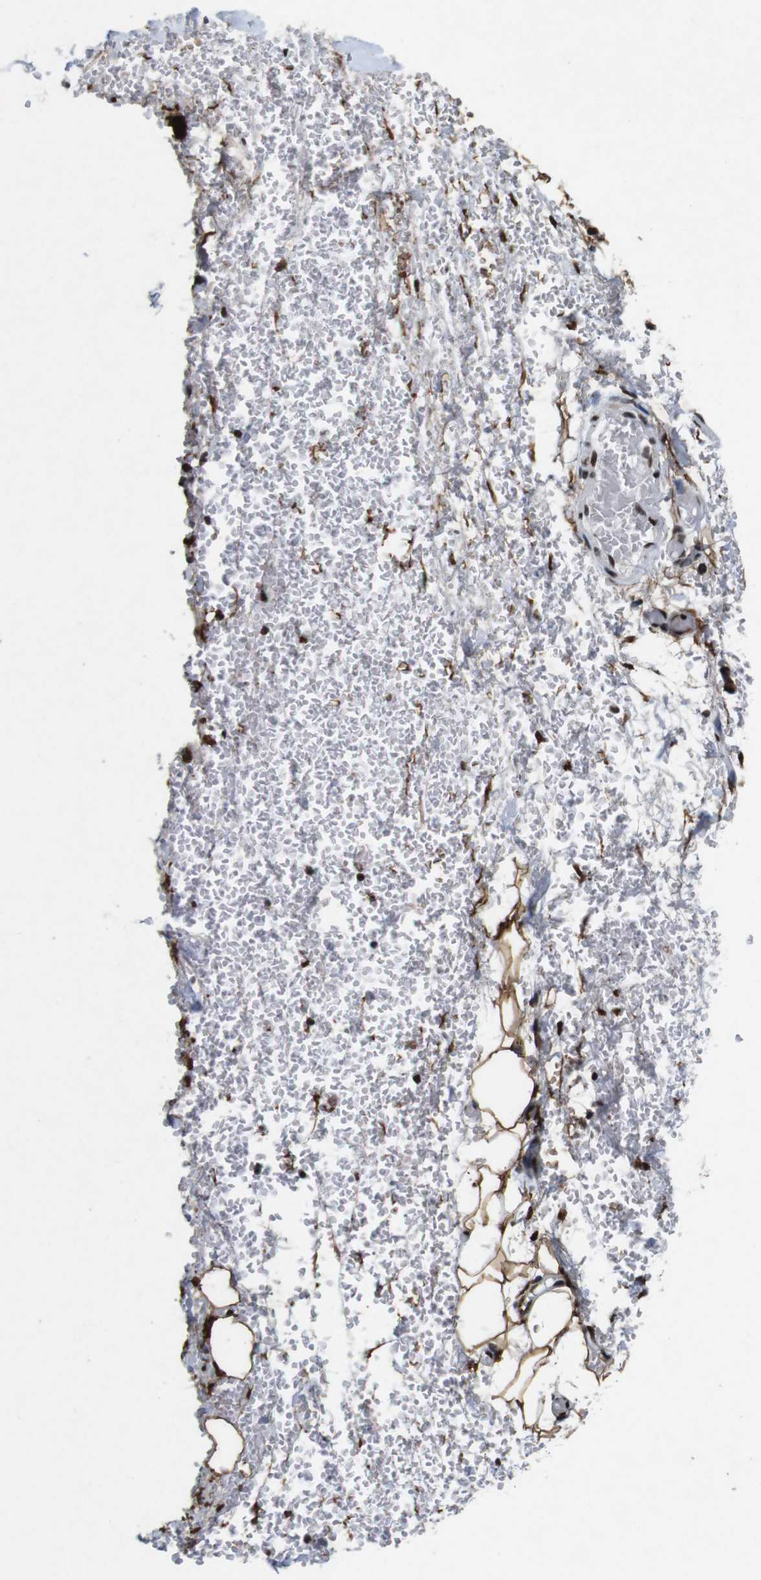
{"staining": {"intensity": "strong", "quantity": ">75%", "location": "nuclear"}, "tissue": "adipose tissue", "cell_type": "Adipocytes", "image_type": "normal", "snomed": [{"axis": "morphology", "description": "Normal tissue, NOS"}, {"axis": "morphology", "description": "Adenocarcinoma, NOS"}, {"axis": "topography", "description": "Esophagus"}], "caption": "Immunohistochemical staining of unremarkable adipose tissue exhibits high levels of strong nuclear expression in approximately >75% of adipocytes. The staining was performed using DAB (3,3'-diaminobenzidine), with brown indicating positive protein expression. Nuclei are stained blue with hematoxylin.", "gene": "MAGEH1", "patient": {"sex": "male", "age": 62}}